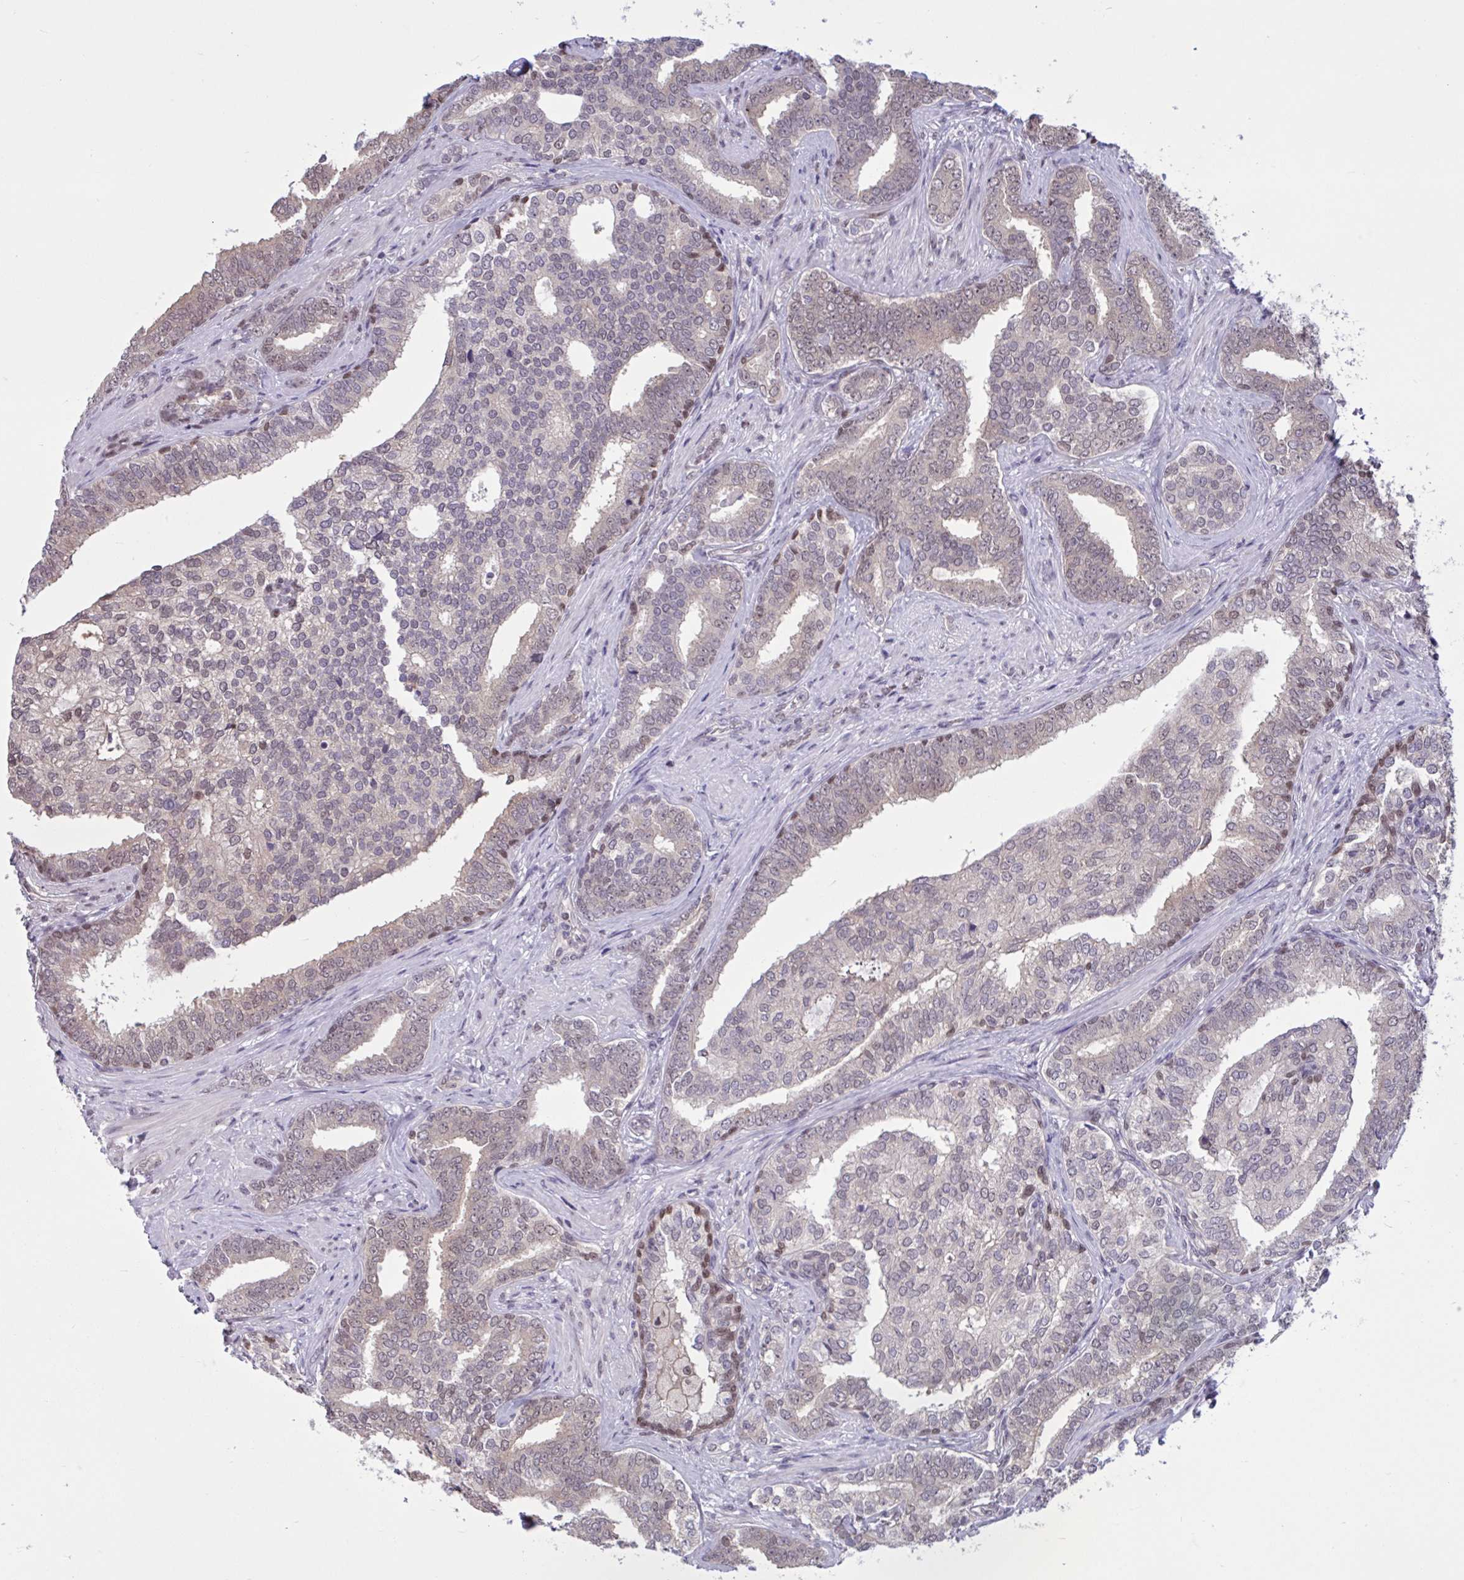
{"staining": {"intensity": "negative", "quantity": "none", "location": "none"}, "tissue": "prostate cancer", "cell_type": "Tumor cells", "image_type": "cancer", "snomed": [{"axis": "morphology", "description": "Adenocarcinoma, High grade"}, {"axis": "topography", "description": "Prostate"}], "caption": "This is an immunohistochemistry (IHC) micrograph of high-grade adenocarcinoma (prostate). There is no staining in tumor cells.", "gene": "RBL1", "patient": {"sex": "male", "age": 72}}